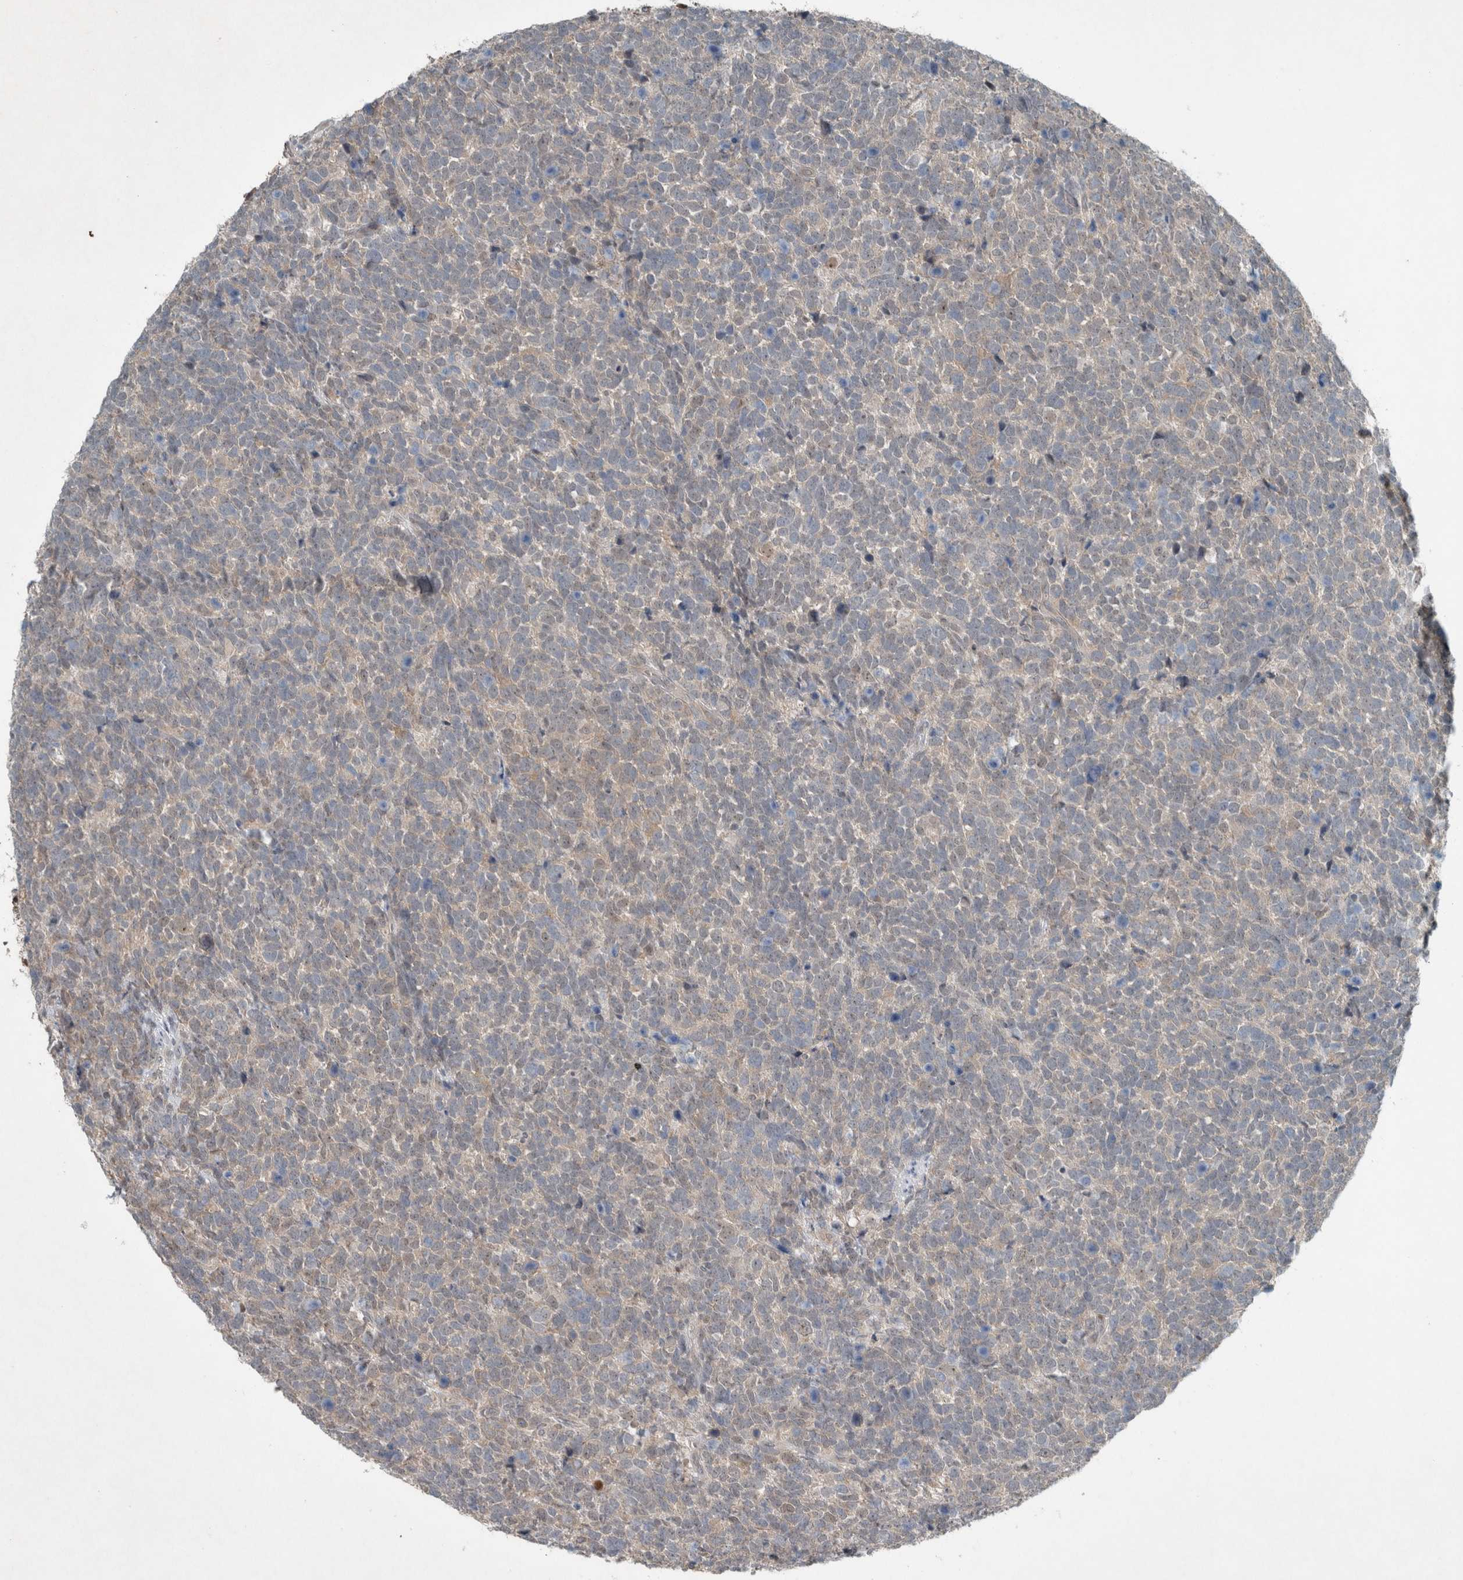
{"staining": {"intensity": "weak", "quantity": "<25%", "location": "cytoplasmic/membranous,nuclear"}, "tissue": "urothelial cancer", "cell_type": "Tumor cells", "image_type": "cancer", "snomed": [{"axis": "morphology", "description": "Urothelial carcinoma, High grade"}, {"axis": "topography", "description": "Urinary bladder"}], "caption": "The immunohistochemistry (IHC) photomicrograph has no significant staining in tumor cells of urothelial cancer tissue.", "gene": "RALGDS", "patient": {"sex": "female", "age": 82}}